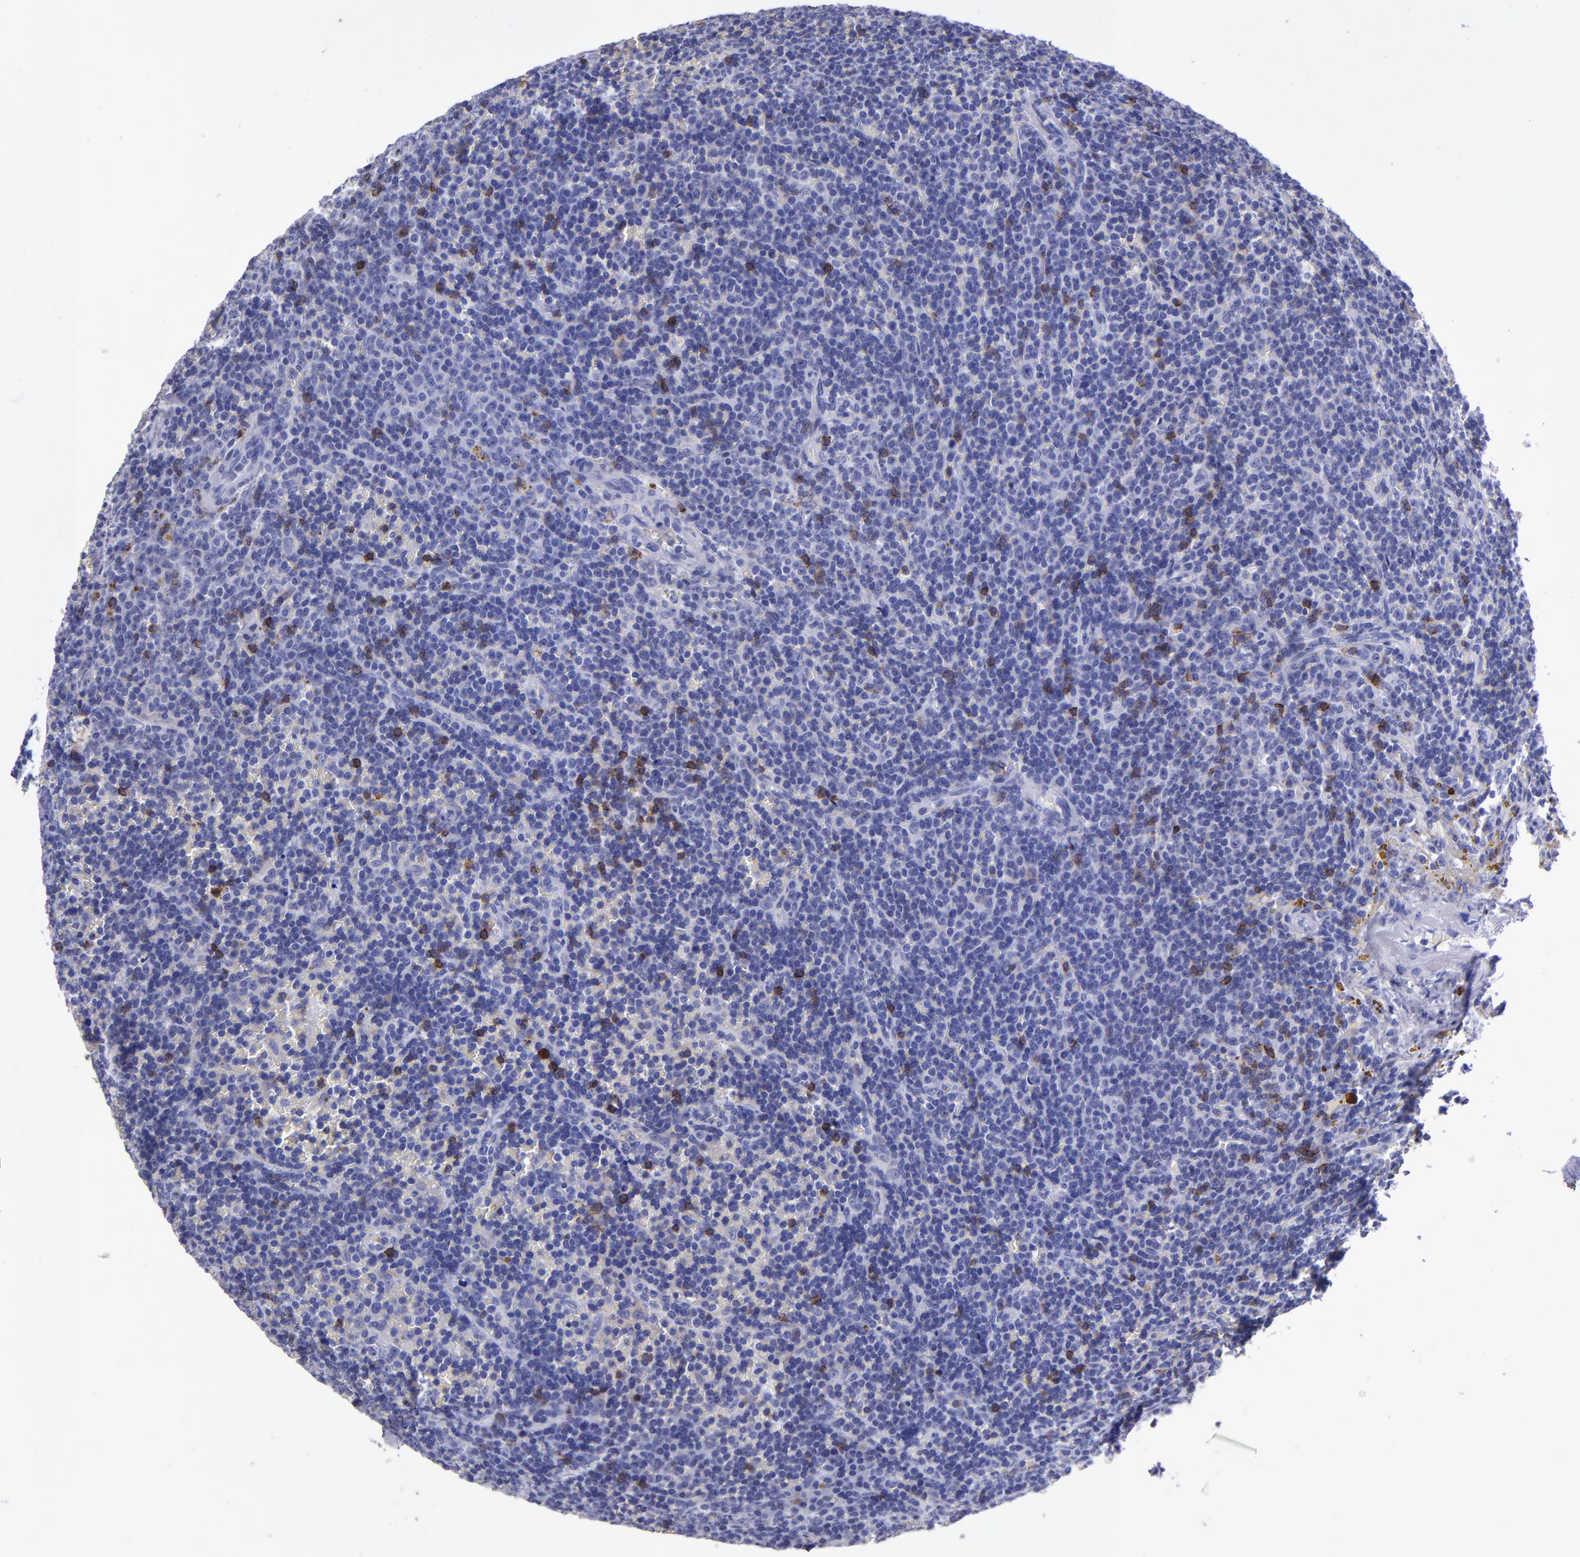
{"staining": {"intensity": "negative", "quantity": "none", "location": "none"}, "tissue": "lymphoma", "cell_type": "Tumor cells", "image_type": "cancer", "snomed": [{"axis": "morphology", "description": "Malignant lymphoma, non-Hodgkin's type, Low grade"}, {"axis": "topography", "description": "Spleen"}], "caption": "The histopathology image demonstrates no significant positivity in tumor cells of lymphoma.", "gene": "CD6", "patient": {"sex": "male", "age": 80}}